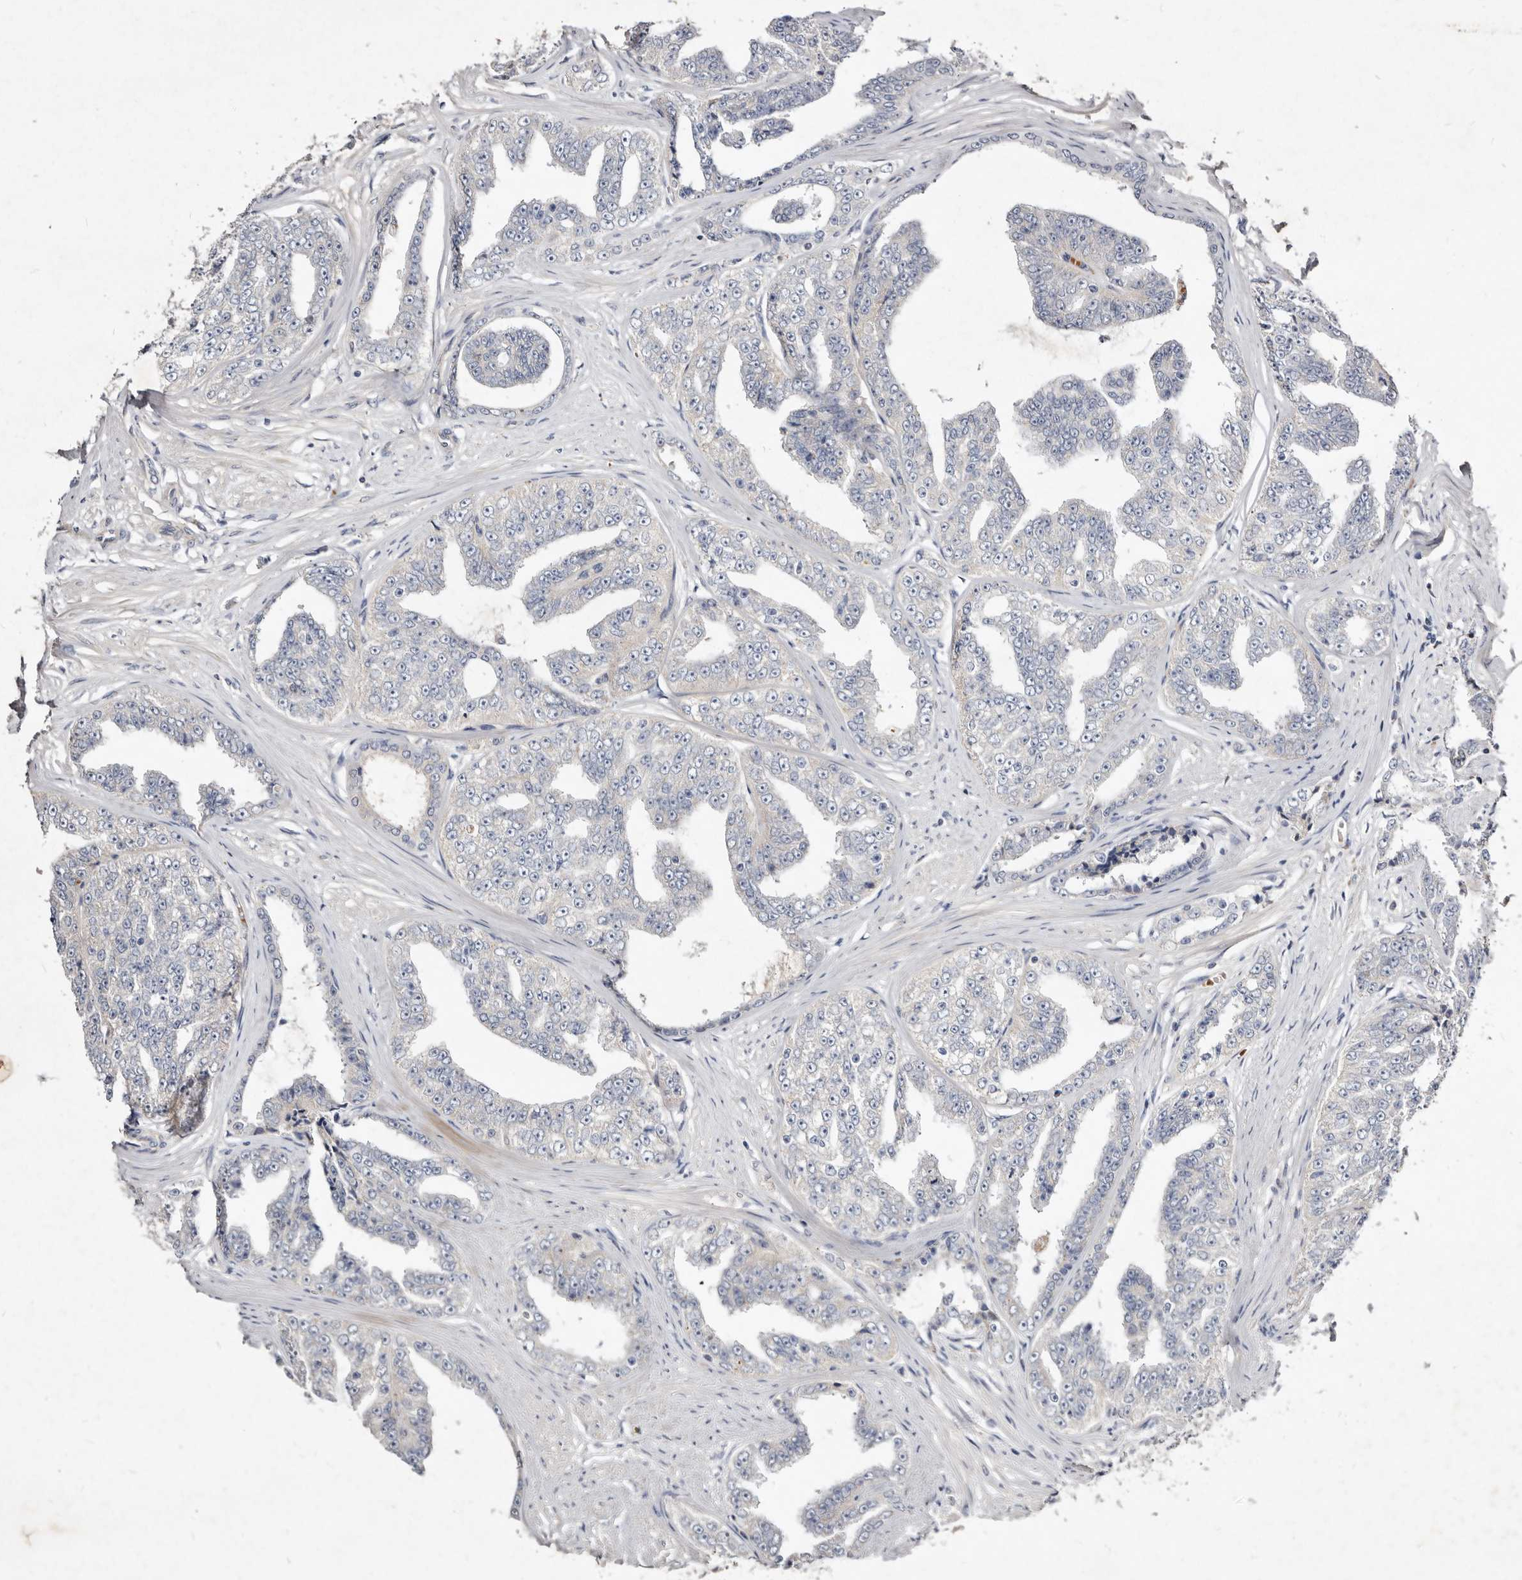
{"staining": {"intensity": "negative", "quantity": "none", "location": "none"}, "tissue": "prostate cancer", "cell_type": "Tumor cells", "image_type": "cancer", "snomed": [{"axis": "morphology", "description": "Adenocarcinoma, High grade"}, {"axis": "topography", "description": "Prostate"}], "caption": "Tumor cells are negative for protein expression in human prostate cancer. (Immunohistochemistry (ihc), brightfield microscopy, high magnification).", "gene": "SLC25A20", "patient": {"sex": "male", "age": 71}}